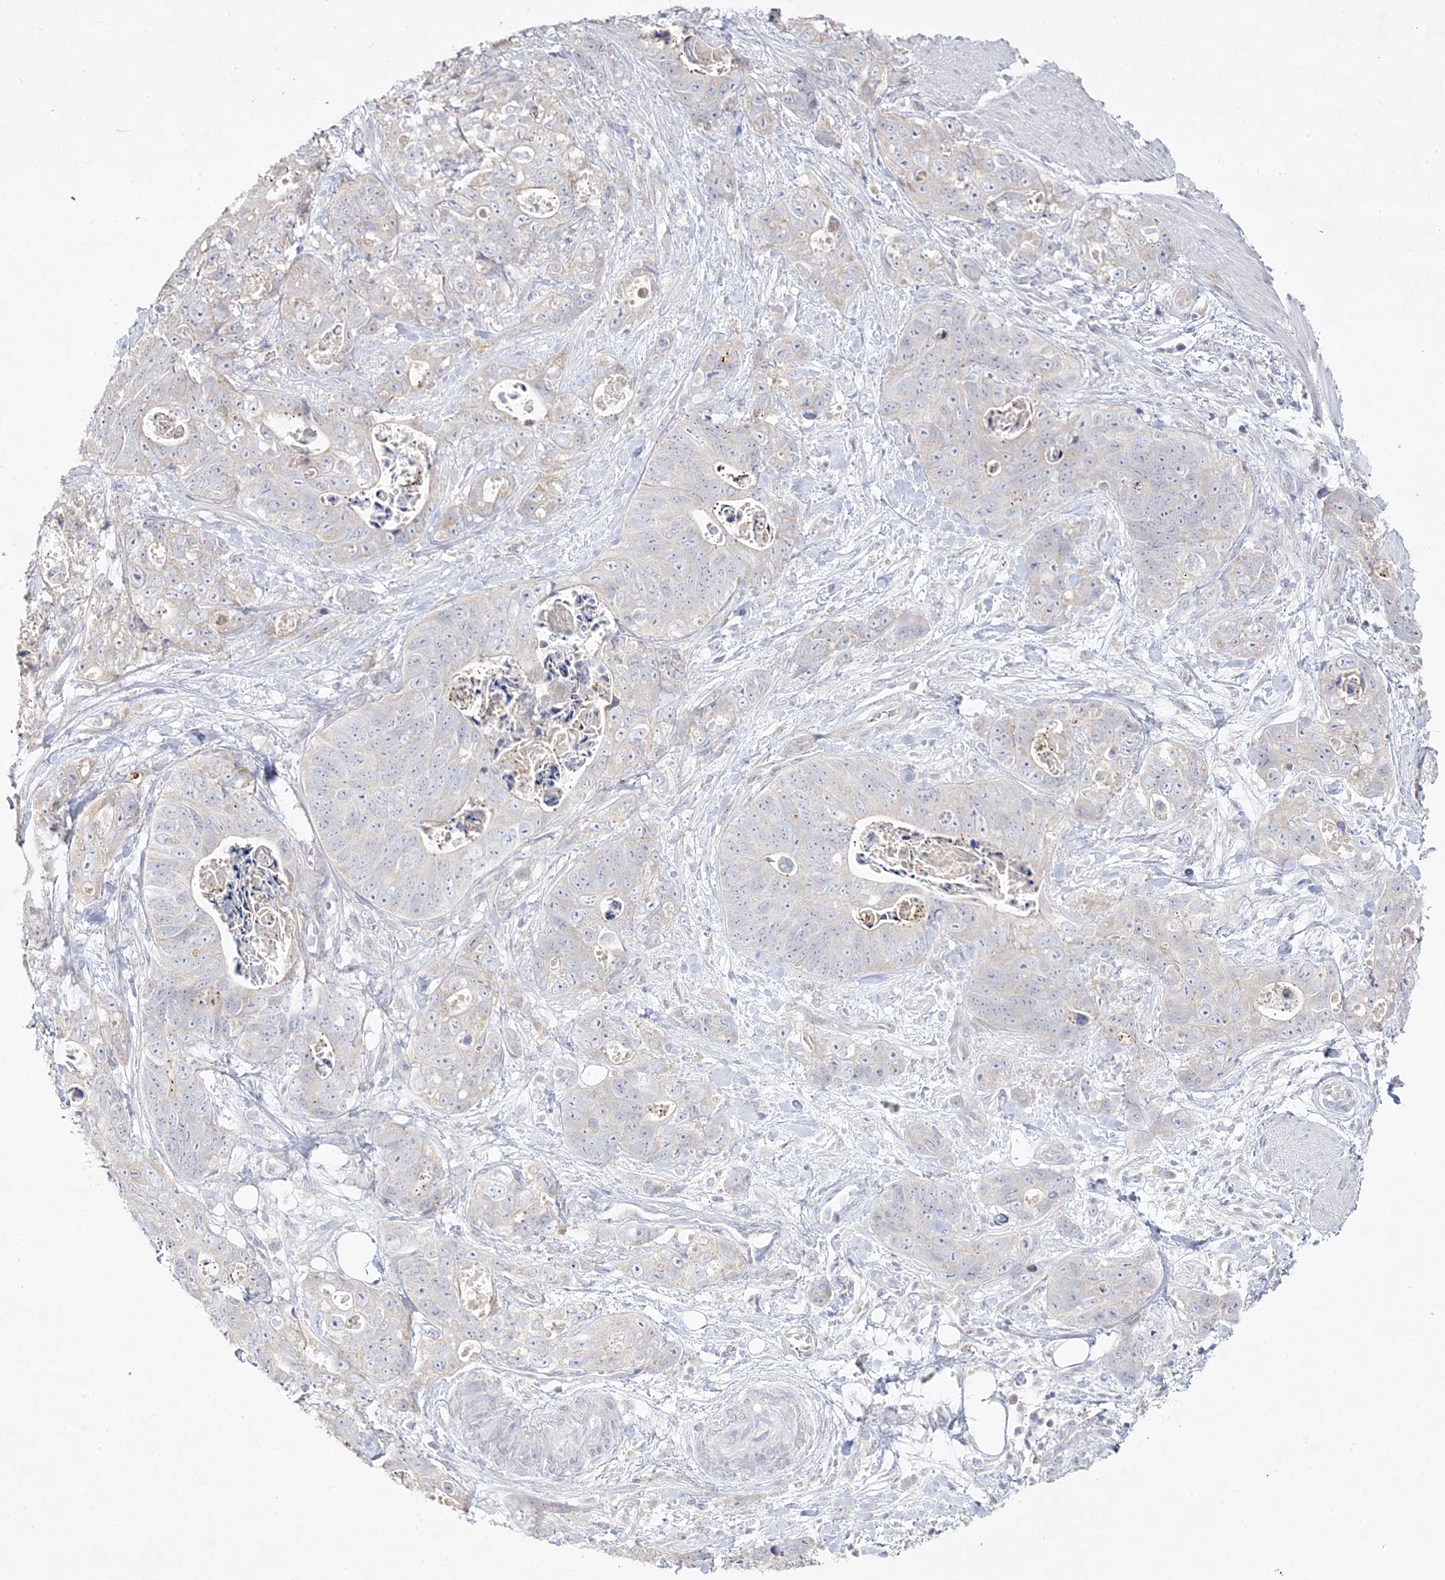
{"staining": {"intensity": "negative", "quantity": "none", "location": "none"}, "tissue": "stomach cancer", "cell_type": "Tumor cells", "image_type": "cancer", "snomed": [{"axis": "morphology", "description": "Normal tissue, NOS"}, {"axis": "morphology", "description": "Adenocarcinoma, NOS"}, {"axis": "topography", "description": "Stomach"}], "caption": "Immunohistochemistry (IHC) of stomach cancer displays no positivity in tumor cells. (Stains: DAB (3,3'-diaminobenzidine) immunohistochemistry (IHC) with hematoxylin counter stain, Microscopy: brightfield microscopy at high magnification).", "gene": "TRANK1", "patient": {"sex": "female", "age": 89}}